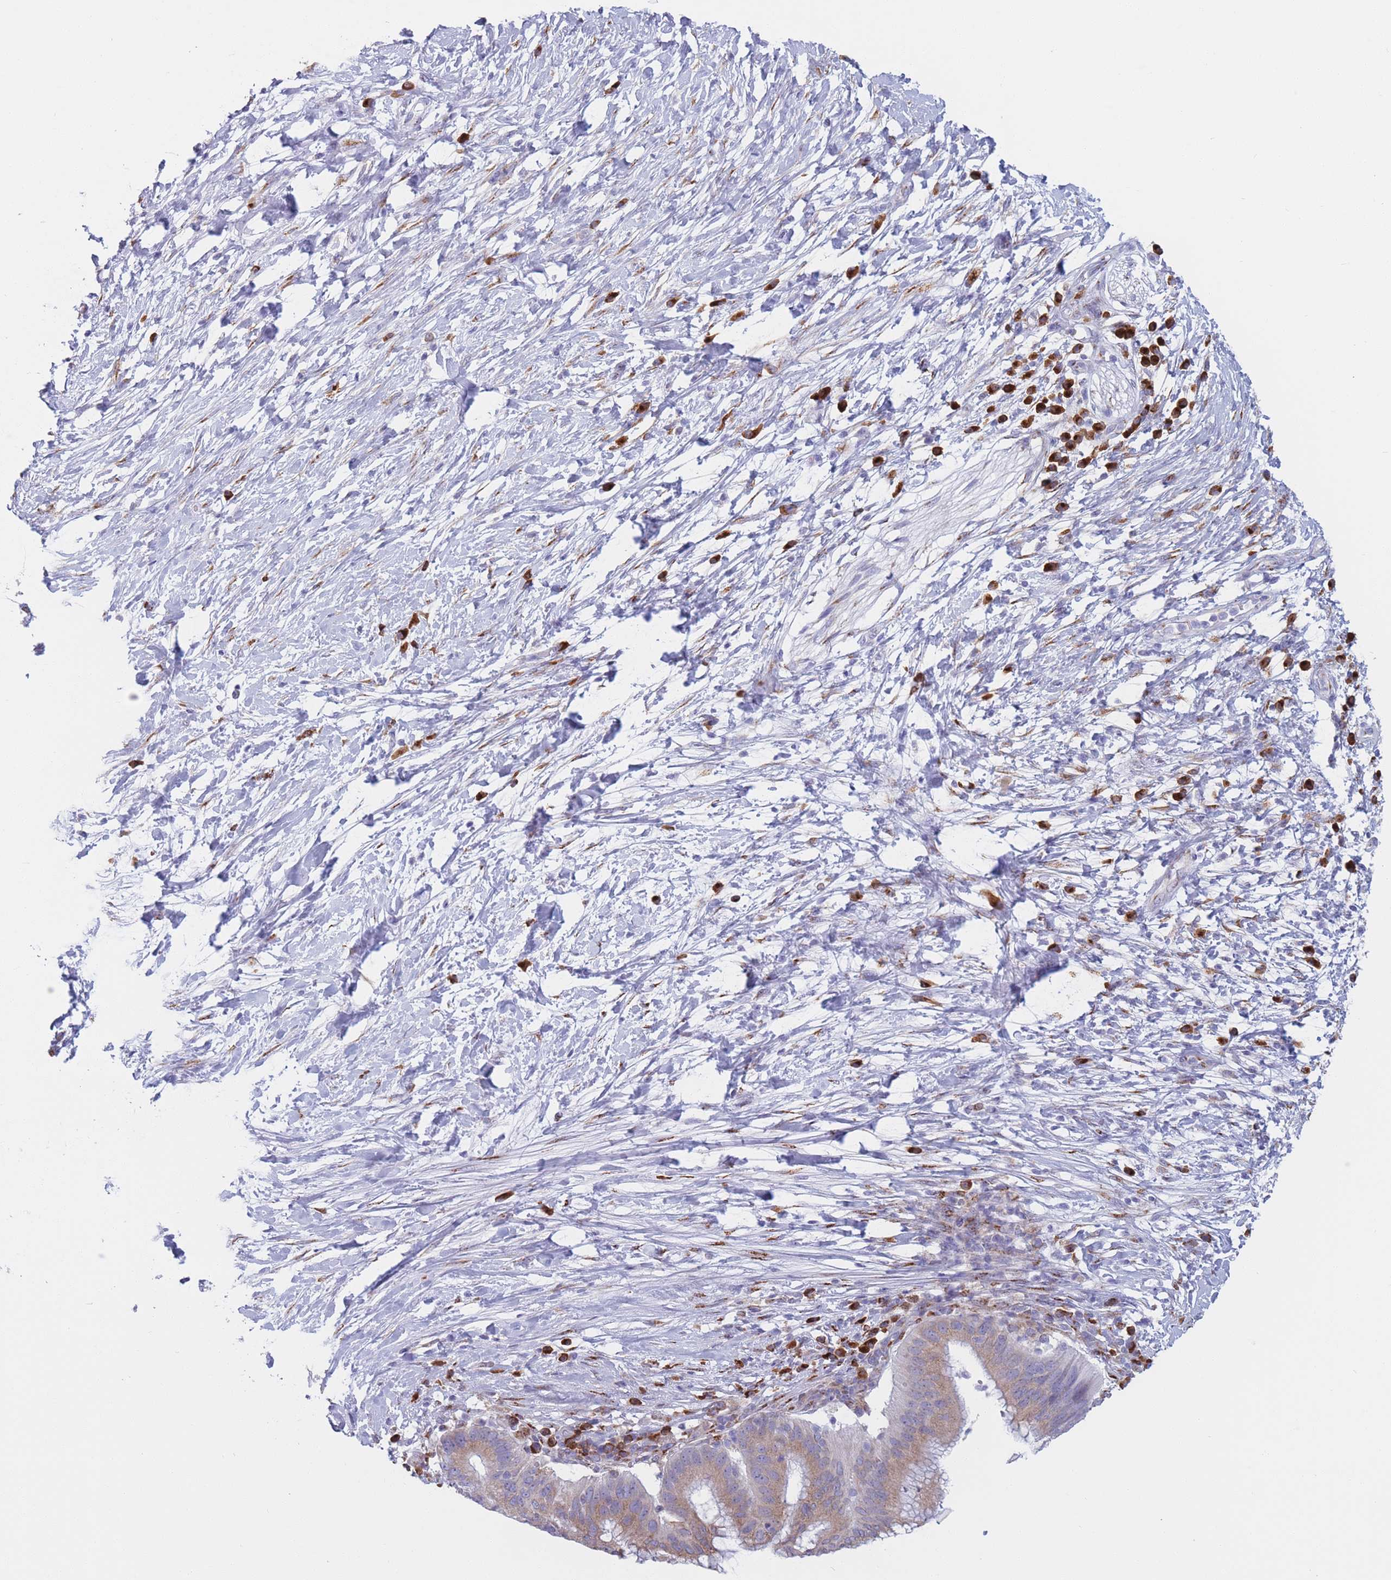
{"staining": {"intensity": "weak", "quantity": "25%-75%", "location": "cytoplasmic/membranous"}, "tissue": "pancreatic cancer", "cell_type": "Tumor cells", "image_type": "cancer", "snomed": [{"axis": "morphology", "description": "Adenocarcinoma, NOS"}, {"axis": "topography", "description": "Pancreas"}], "caption": "DAB (3,3'-diaminobenzidine) immunohistochemical staining of human adenocarcinoma (pancreatic) demonstrates weak cytoplasmic/membranous protein expression in approximately 25%-75% of tumor cells. (DAB IHC with brightfield microscopy, high magnification).", "gene": "MRPL30", "patient": {"sex": "male", "age": 68}}